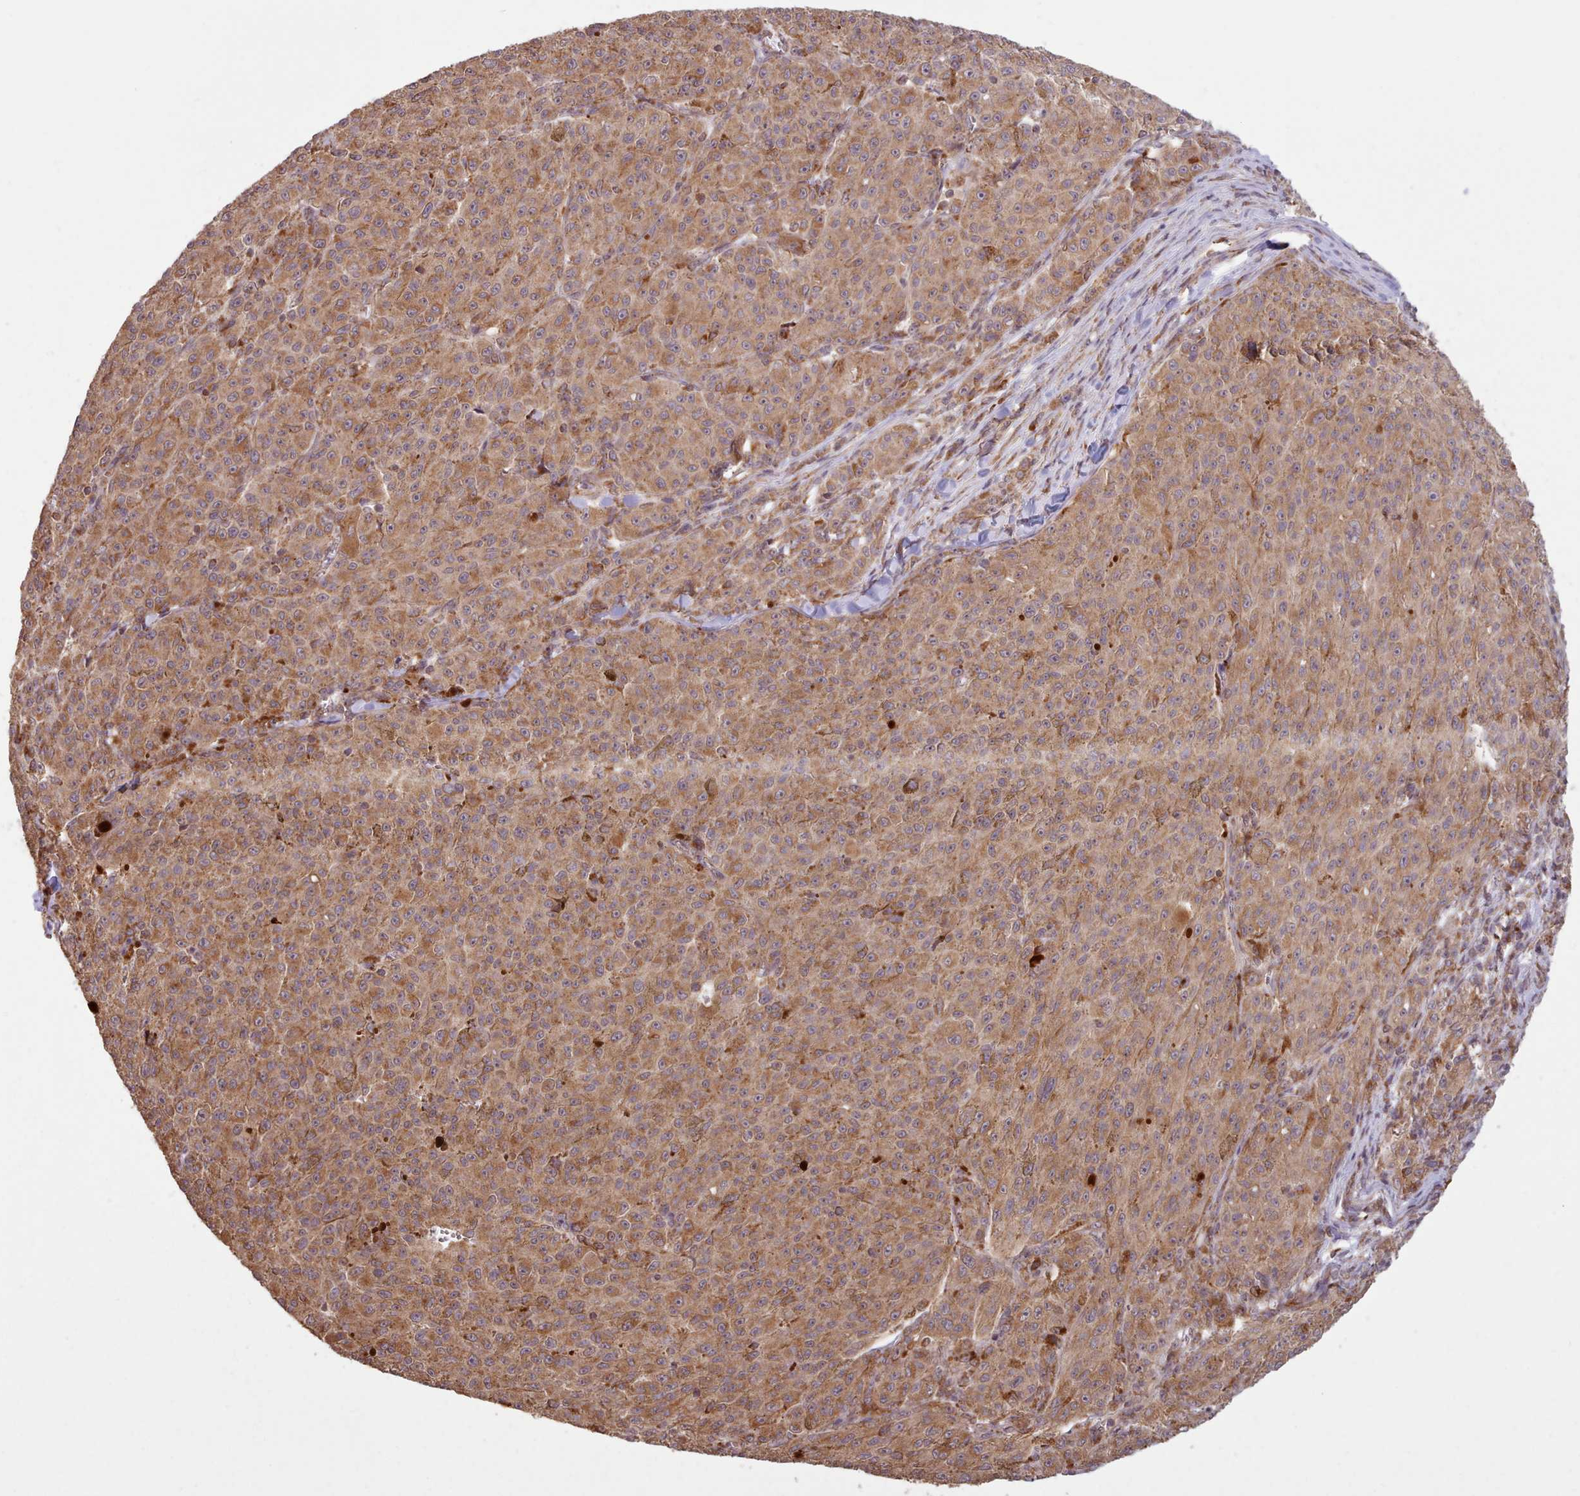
{"staining": {"intensity": "moderate", "quantity": ">75%", "location": "cytoplasmic/membranous"}, "tissue": "melanoma", "cell_type": "Tumor cells", "image_type": "cancer", "snomed": [{"axis": "morphology", "description": "Malignant melanoma, NOS"}, {"axis": "topography", "description": "Skin"}], "caption": "Approximately >75% of tumor cells in malignant melanoma show moderate cytoplasmic/membranous protein positivity as visualized by brown immunohistochemical staining.", "gene": "CRYBG1", "patient": {"sex": "female", "age": 52}}